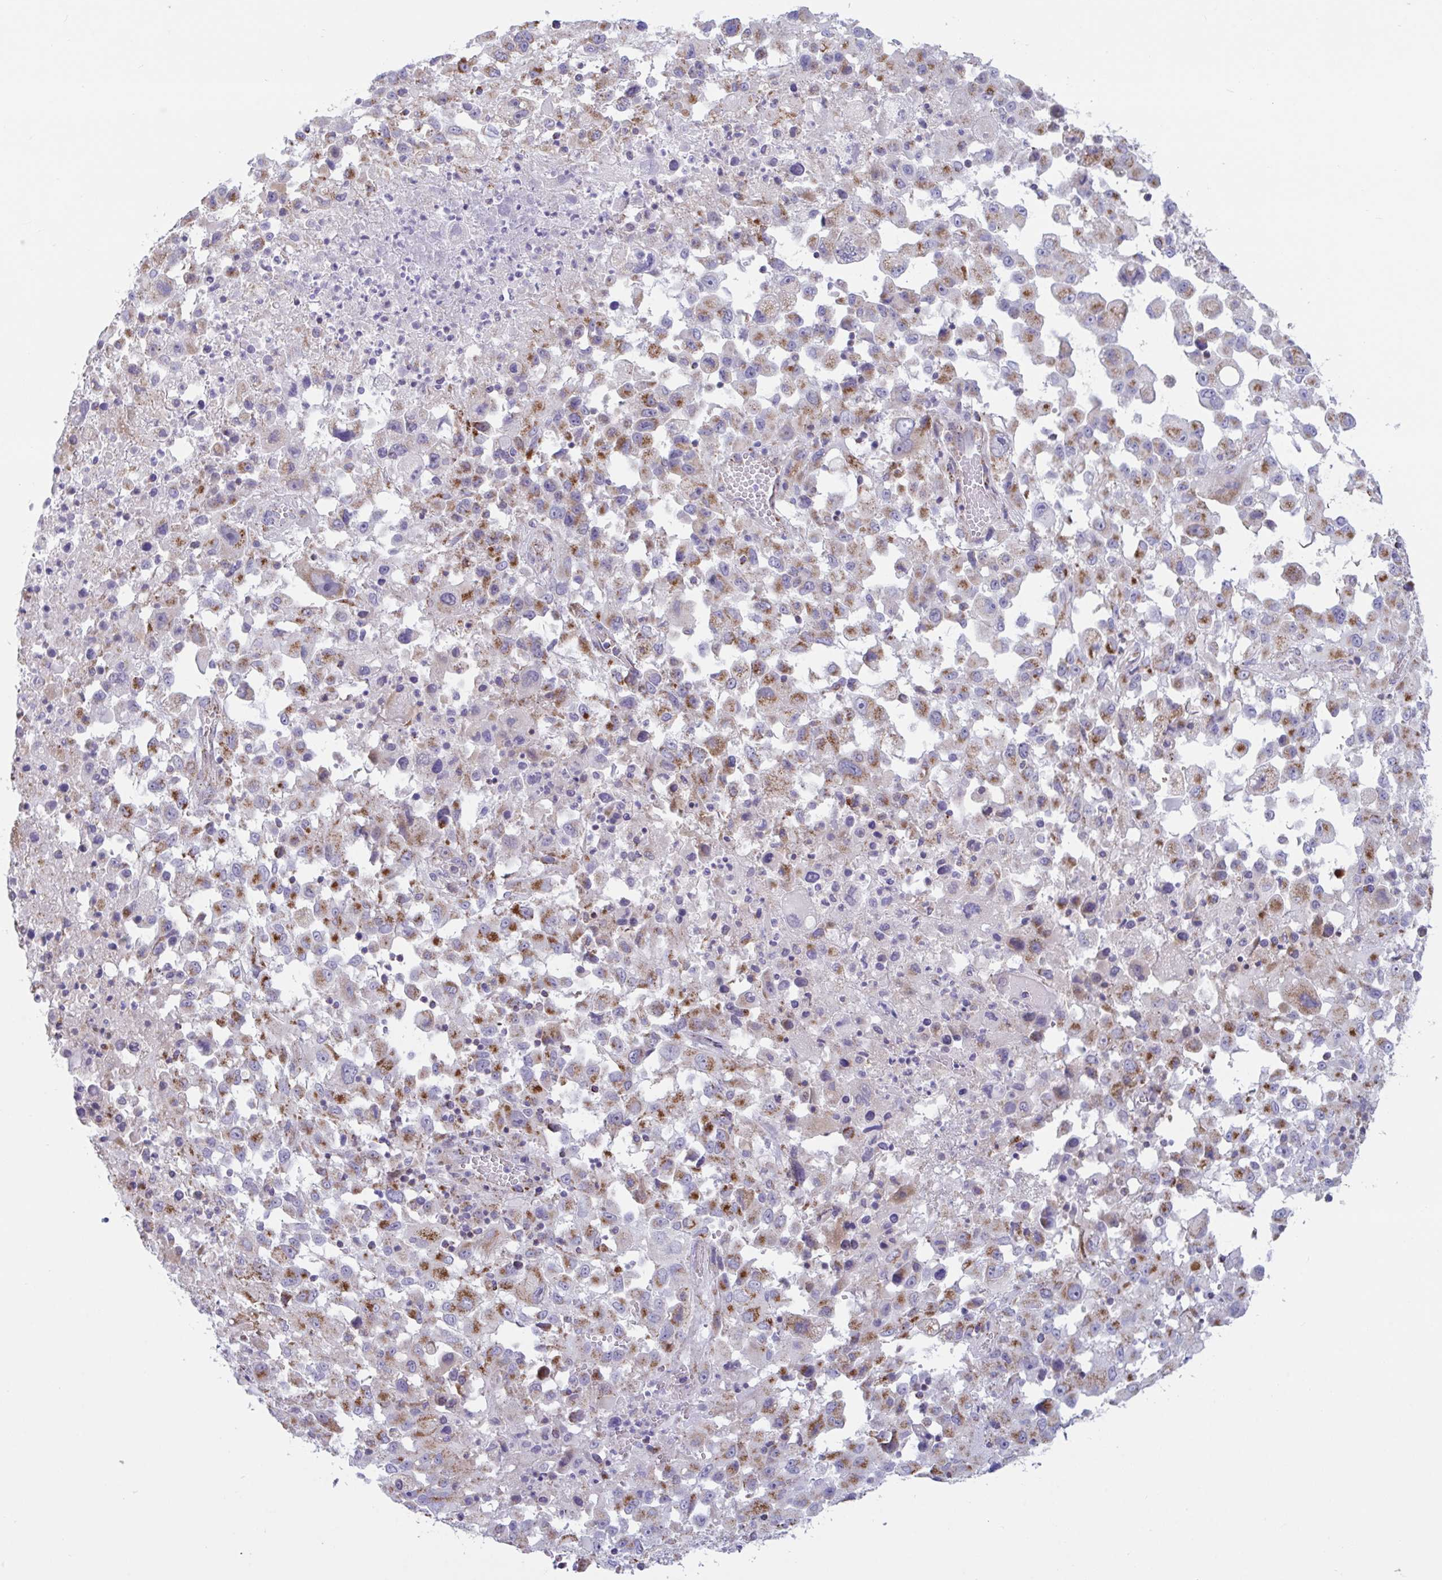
{"staining": {"intensity": "moderate", "quantity": ">75%", "location": "cytoplasmic/membranous"}, "tissue": "melanoma", "cell_type": "Tumor cells", "image_type": "cancer", "snomed": [{"axis": "morphology", "description": "Malignant melanoma, Metastatic site"}, {"axis": "topography", "description": "Soft tissue"}], "caption": "Protein expression analysis of human melanoma reveals moderate cytoplasmic/membranous positivity in about >75% of tumor cells.", "gene": "BCAT2", "patient": {"sex": "male", "age": 50}}